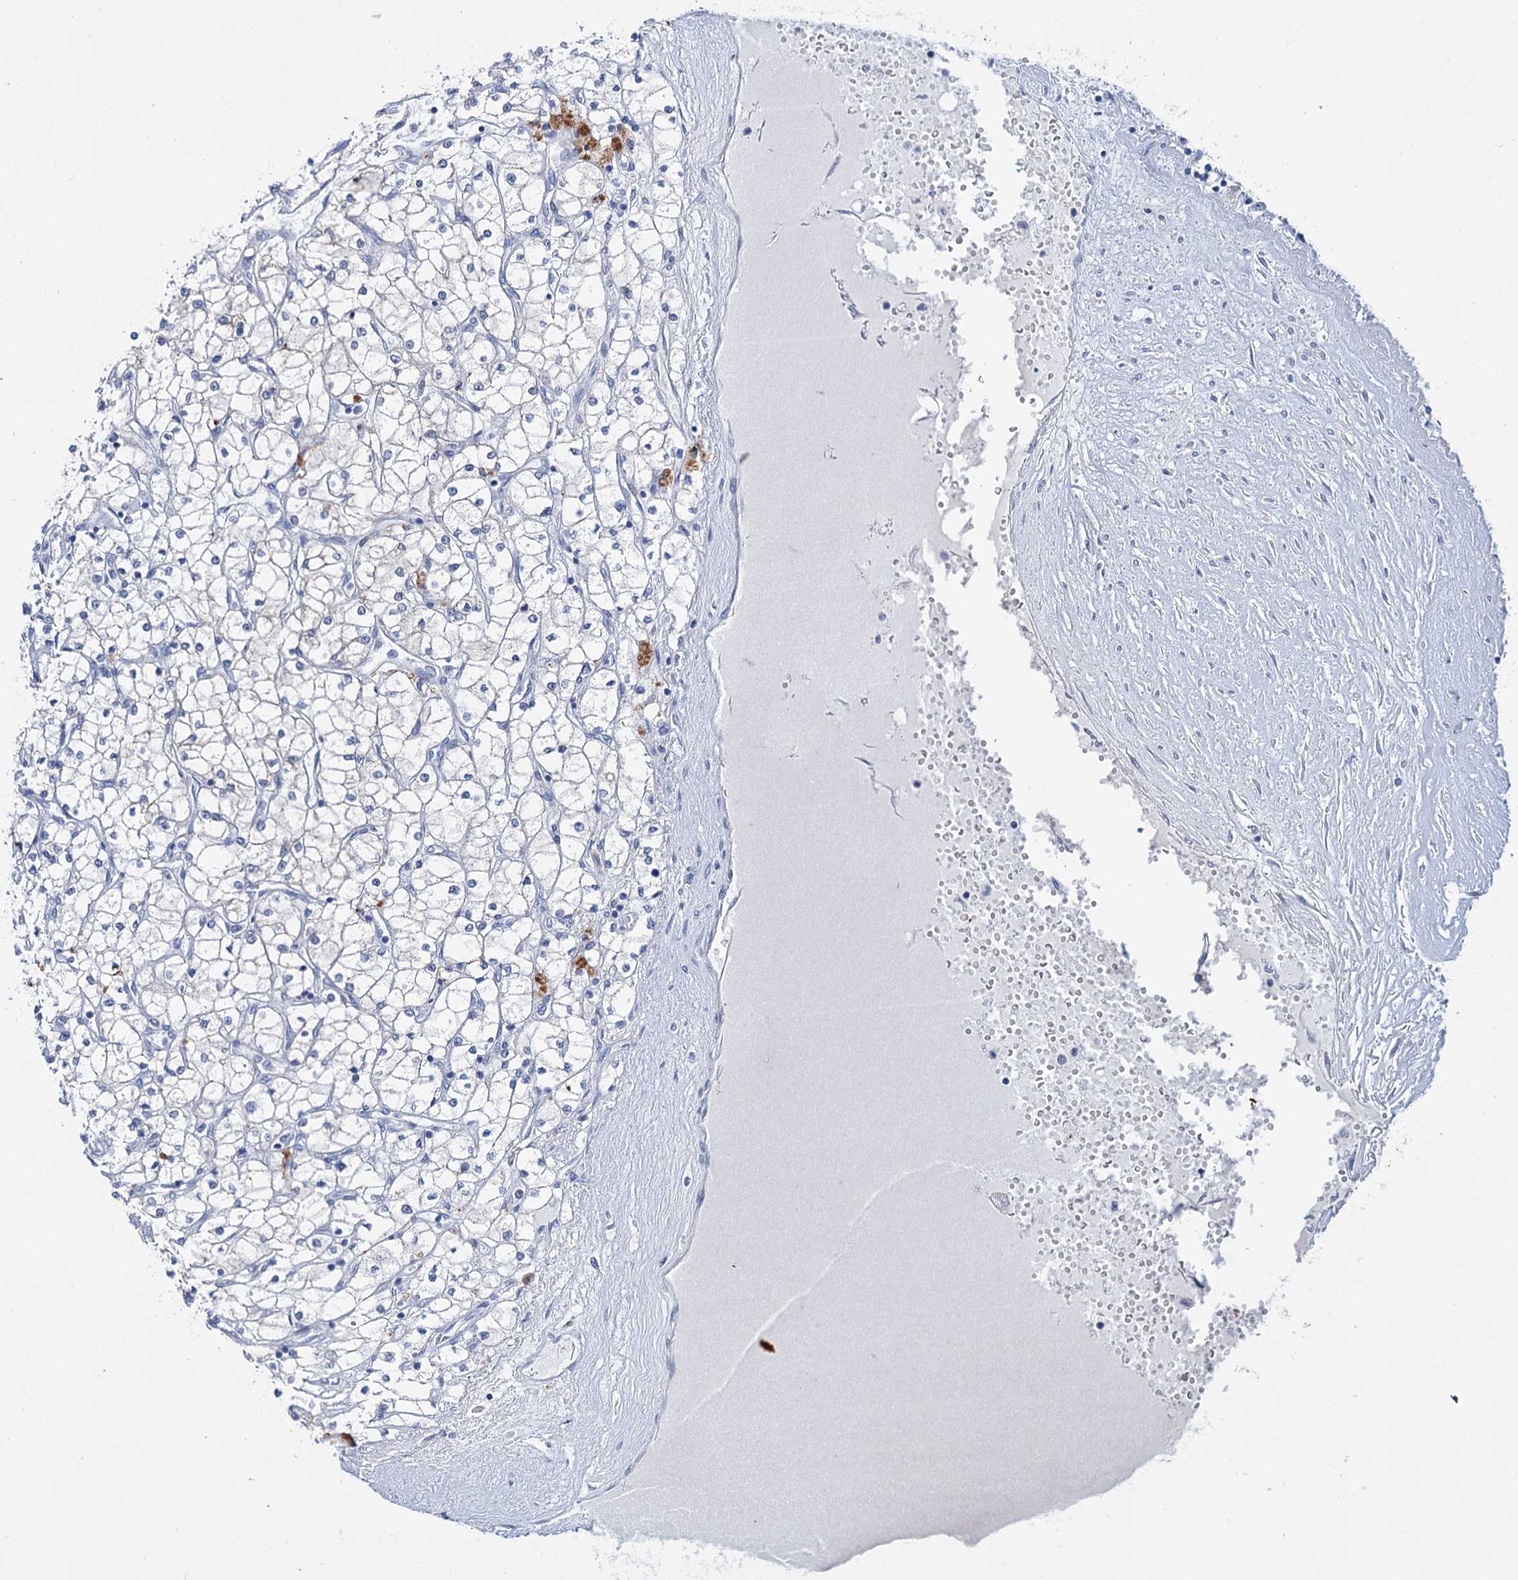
{"staining": {"intensity": "negative", "quantity": "none", "location": "none"}, "tissue": "renal cancer", "cell_type": "Tumor cells", "image_type": "cancer", "snomed": [{"axis": "morphology", "description": "Adenocarcinoma, NOS"}, {"axis": "topography", "description": "Kidney"}], "caption": "A high-resolution micrograph shows immunohistochemistry (IHC) staining of renal cancer, which exhibits no significant staining in tumor cells.", "gene": "LYZL4", "patient": {"sex": "male", "age": 80}}